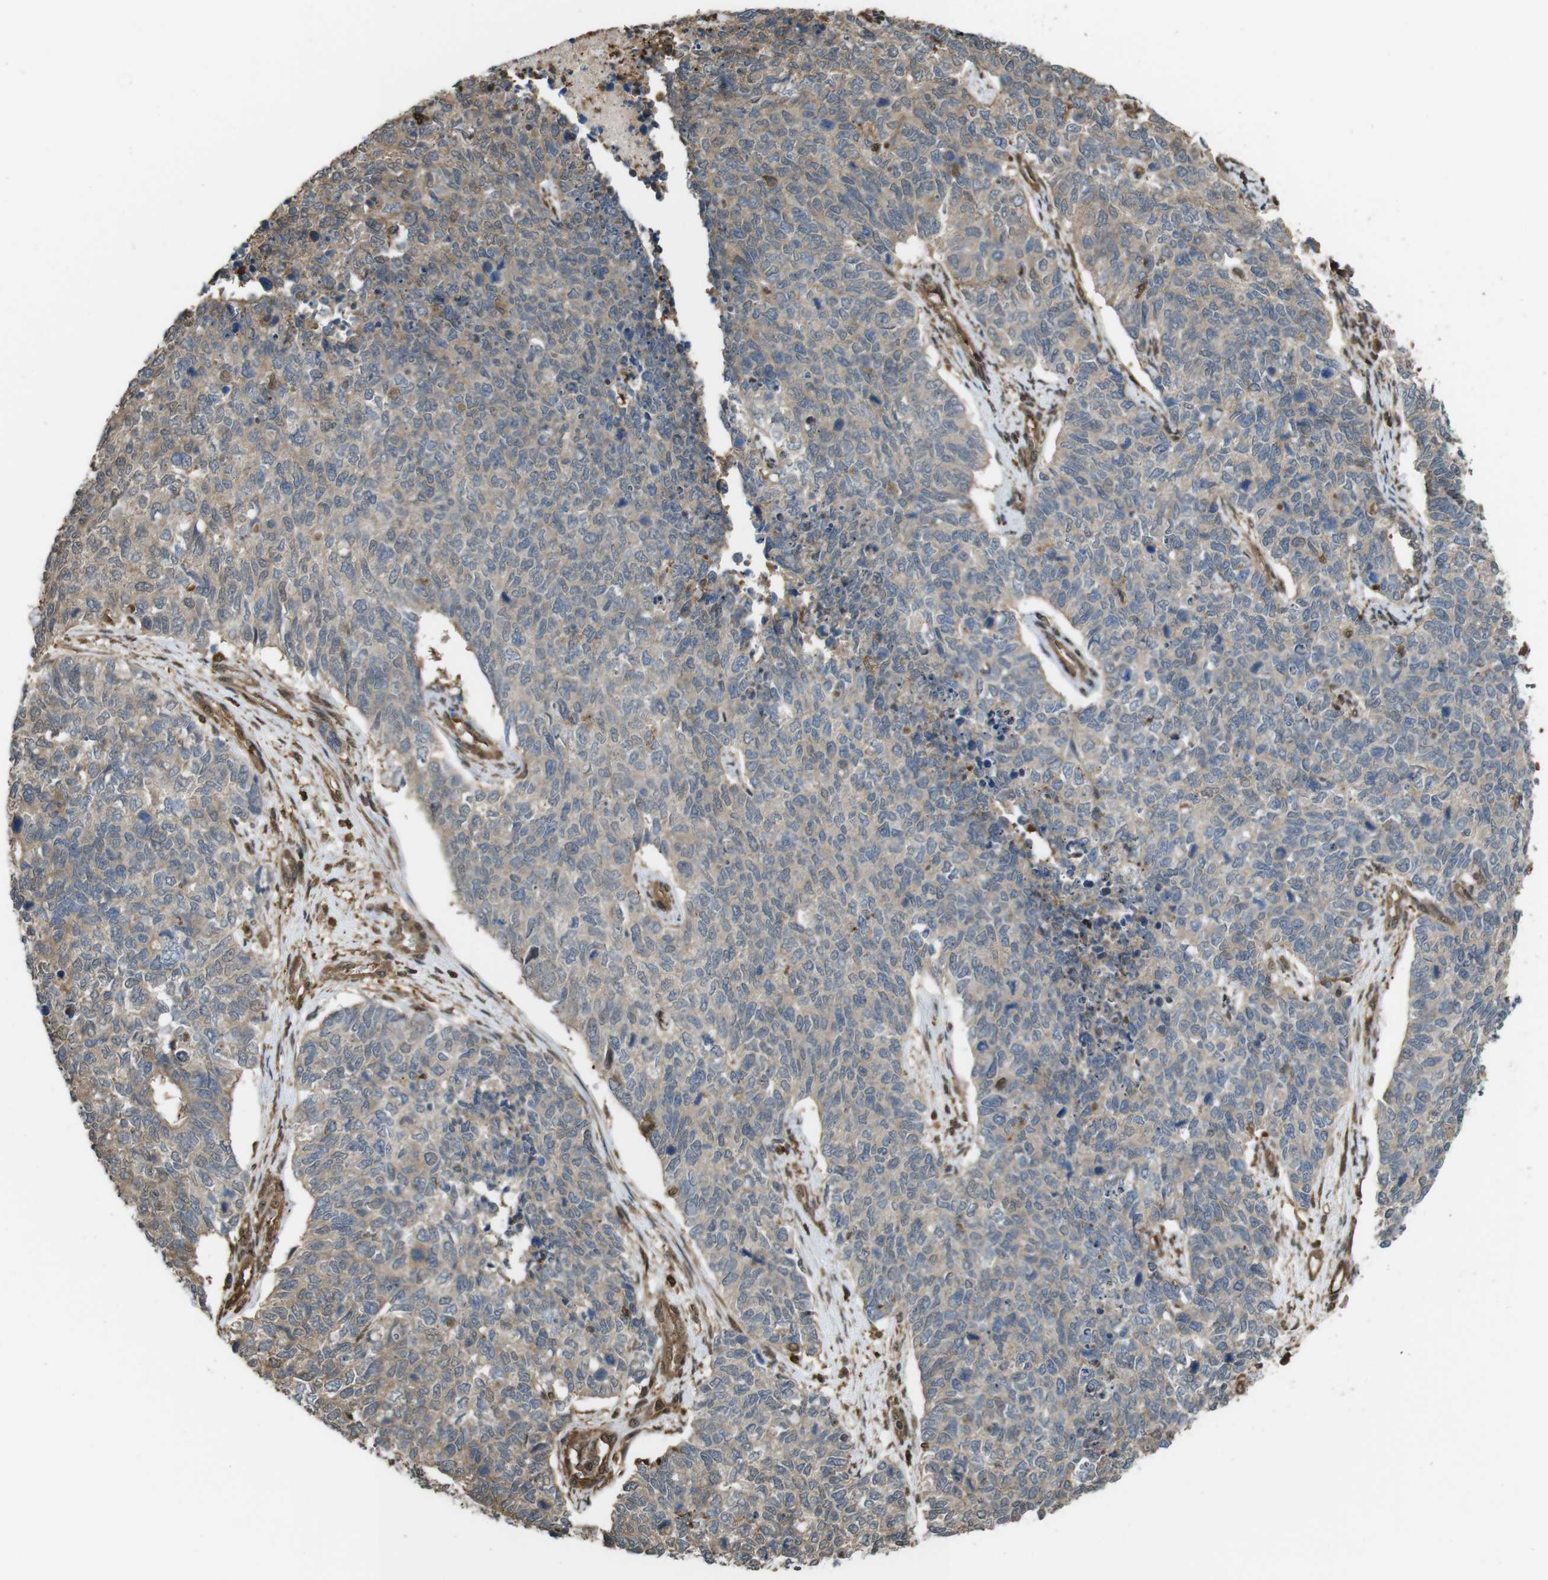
{"staining": {"intensity": "moderate", "quantity": ">75%", "location": "cytoplasmic/membranous"}, "tissue": "cervical cancer", "cell_type": "Tumor cells", "image_type": "cancer", "snomed": [{"axis": "morphology", "description": "Squamous cell carcinoma, NOS"}, {"axis": "topography", "description": "Cervix"}], "caption": "DAB (3,3'-diaminobenzidine) immunohistochemical staining of squamous cell carcinoma (cervical) displays moderate cytoplasmic/membranous protein expression in approximately >75% of tumor cells.", "gene": "ARHGDIA", "patient": {"sex": "female", "age": 63}}